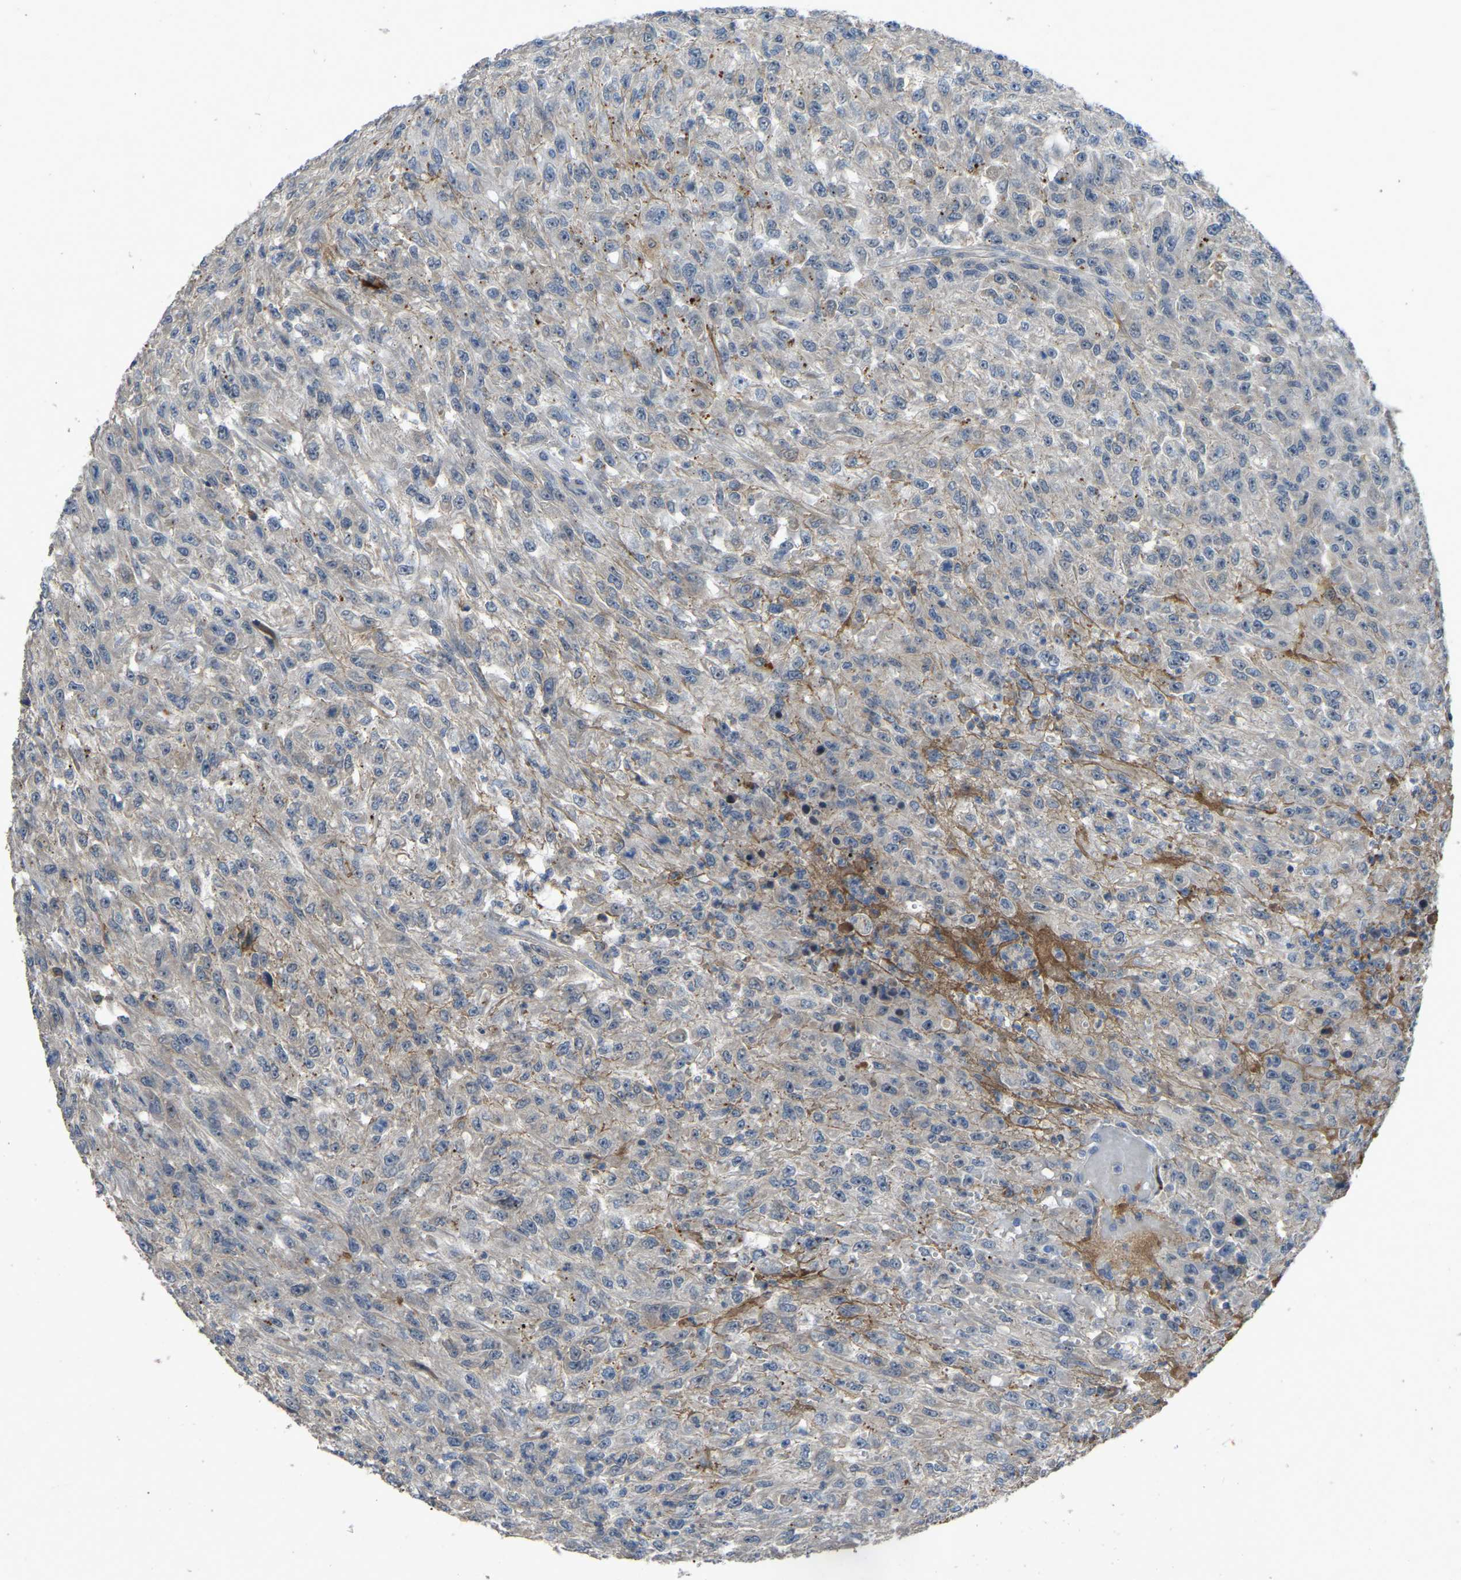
{"staining": {"intensity": "negative", "quantity": "none", "location": "none"}, "tissue": "urothelial cancer", "cell_type": "Tumor cells", "image_type": "cancer", "snomed": [{"axis": "morphology", "description": "Urothelial carcinoma, High grade"}, {"axis": "topography", "description": "Urinary bladder"}], "caption": "Tumor cells are negative for protein expression in human urothelial cancer.", "gene": "FHIT", "patient": {"sex": "male", "age": 46}}